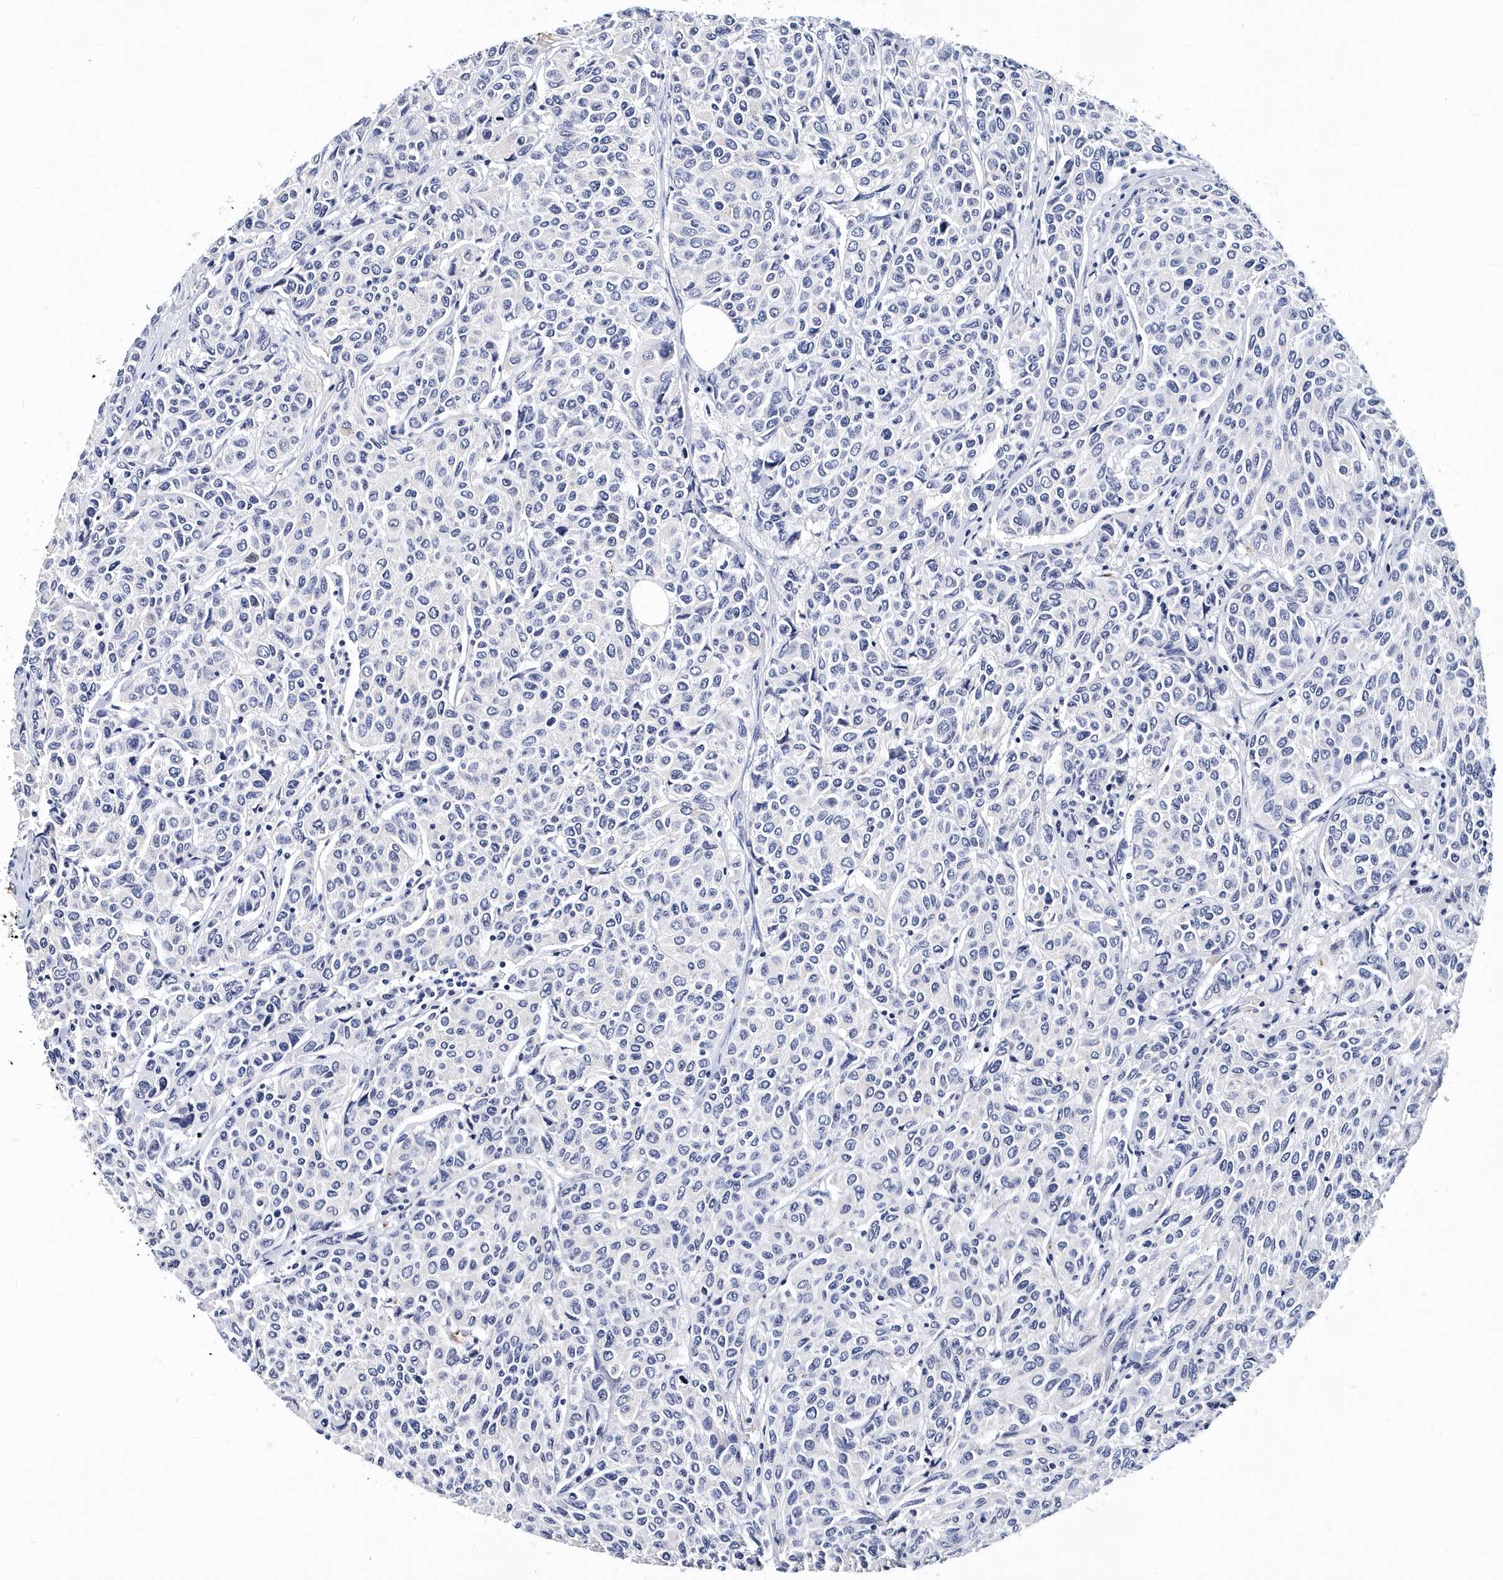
{"staining": {"intensity": "negative", "quantity": "none", "location": "none"}, "tissue": "breast cancer", "cell_type": "Tumor cells", "image_type": "cancer", "snomed": [{"axis": "morphology", "description": "Duct carcinoma"}, {"axis": "topography", "description": "Breast"}], "caption": "Breast cancer (infiltrating ductal carcinoma) stained for a protein using immunohistochemistry (IHC) displays no expression tumor cells.", "gene": "ITGA2B", "patient": {"sex": "female", "age": 55}}